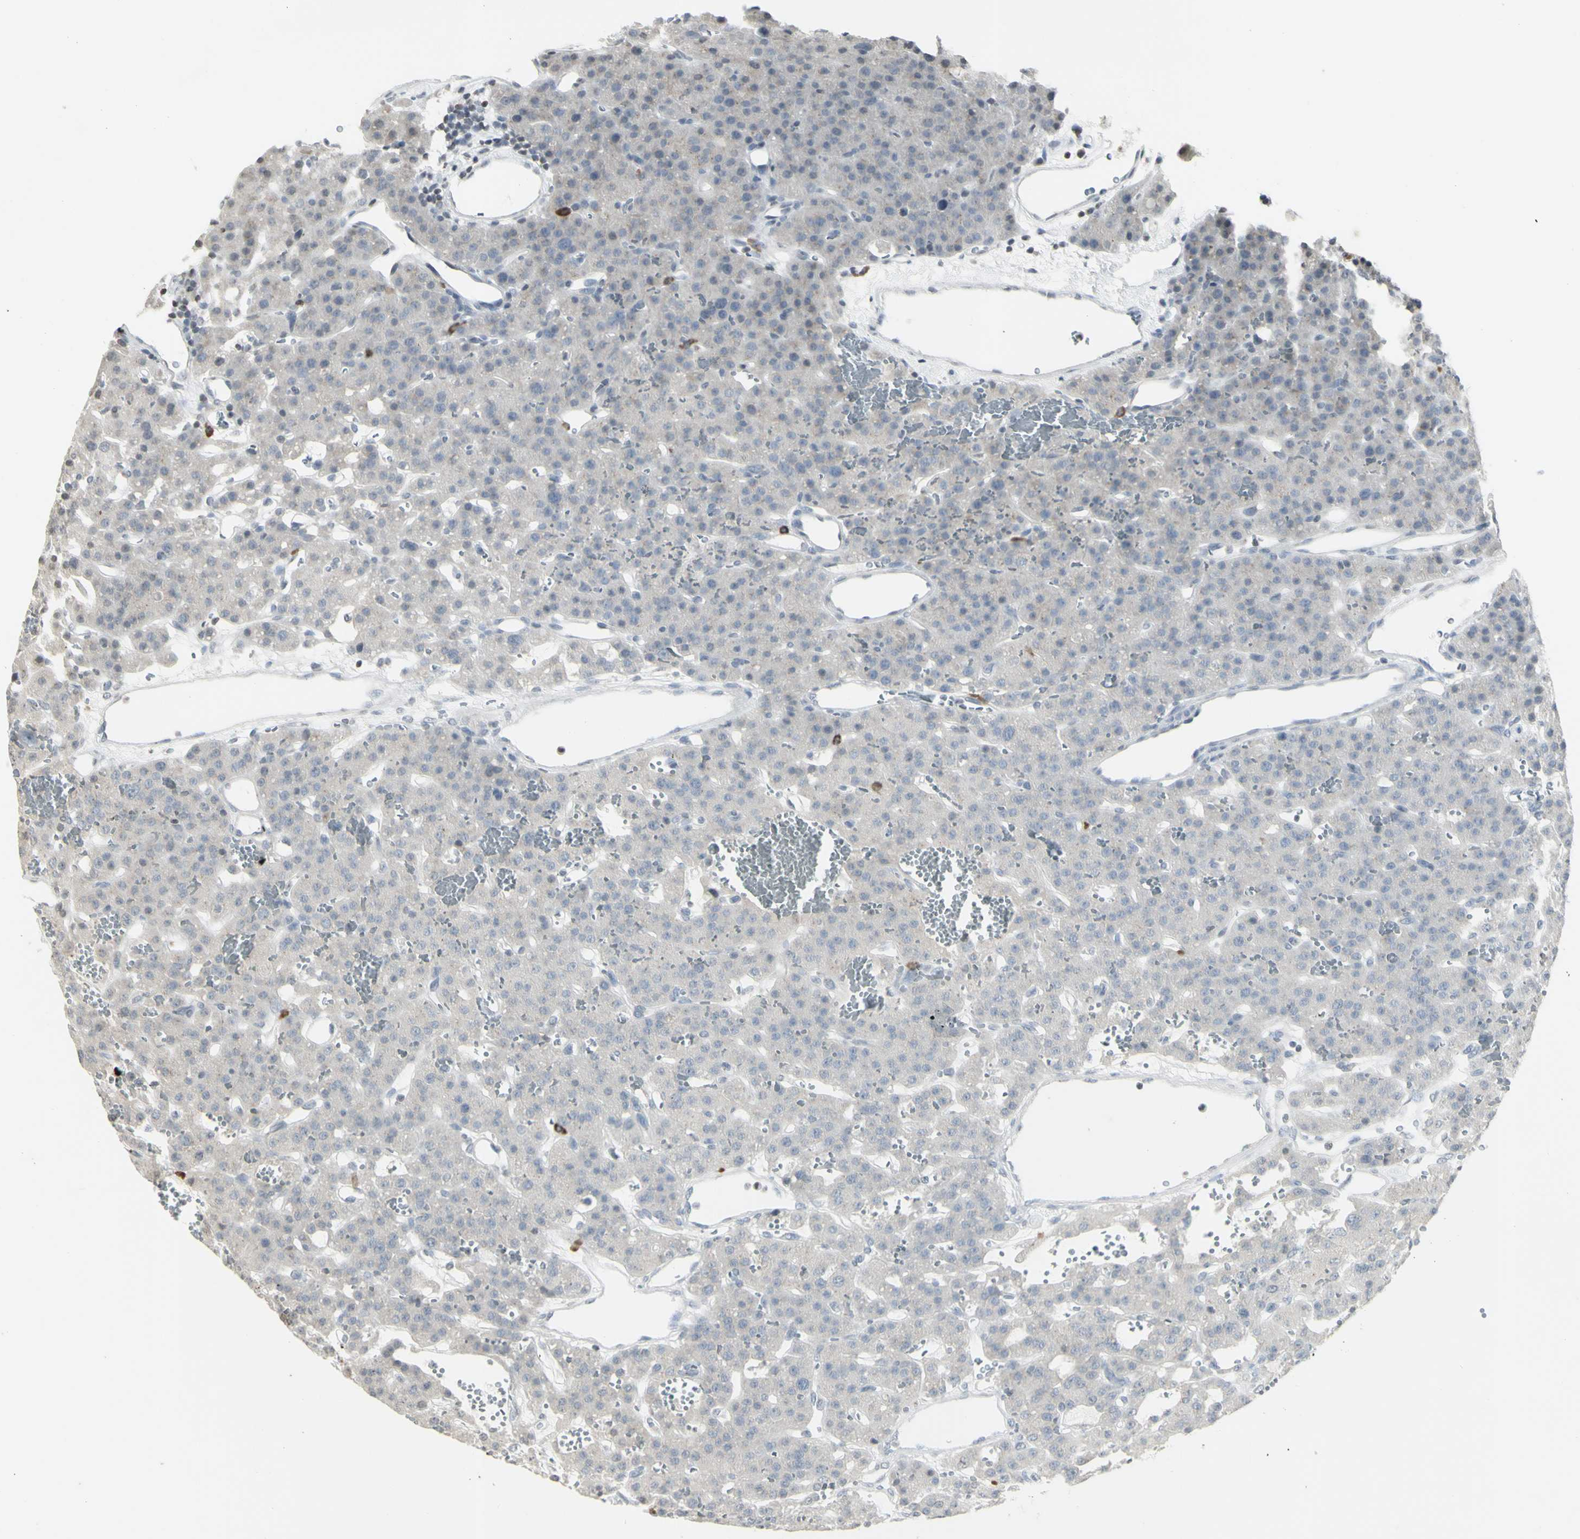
{"staining": {"intensity": "negative", "quantity": "none", "location": "none"}, "tissue": "parathyroid gland", "cell_type": "Glandular cells", "image_type": "normal", "snomed": [{"axis": "morphology", "description": "Normal tissue, NOS"}, {"axis": "morphology", "description": "Adenoma, NOS"}, {"axis": "topography", "description": "Parathyroid gland"}], "caption": "A high-resolution histopathology image shows immunohistochemistry (IHC) staining of benign parathyroid gland, which exhibits no significant positivity in glandular cells.", "gene": "MUC5AC", "patient": {"sex": "female", "age": 81}}